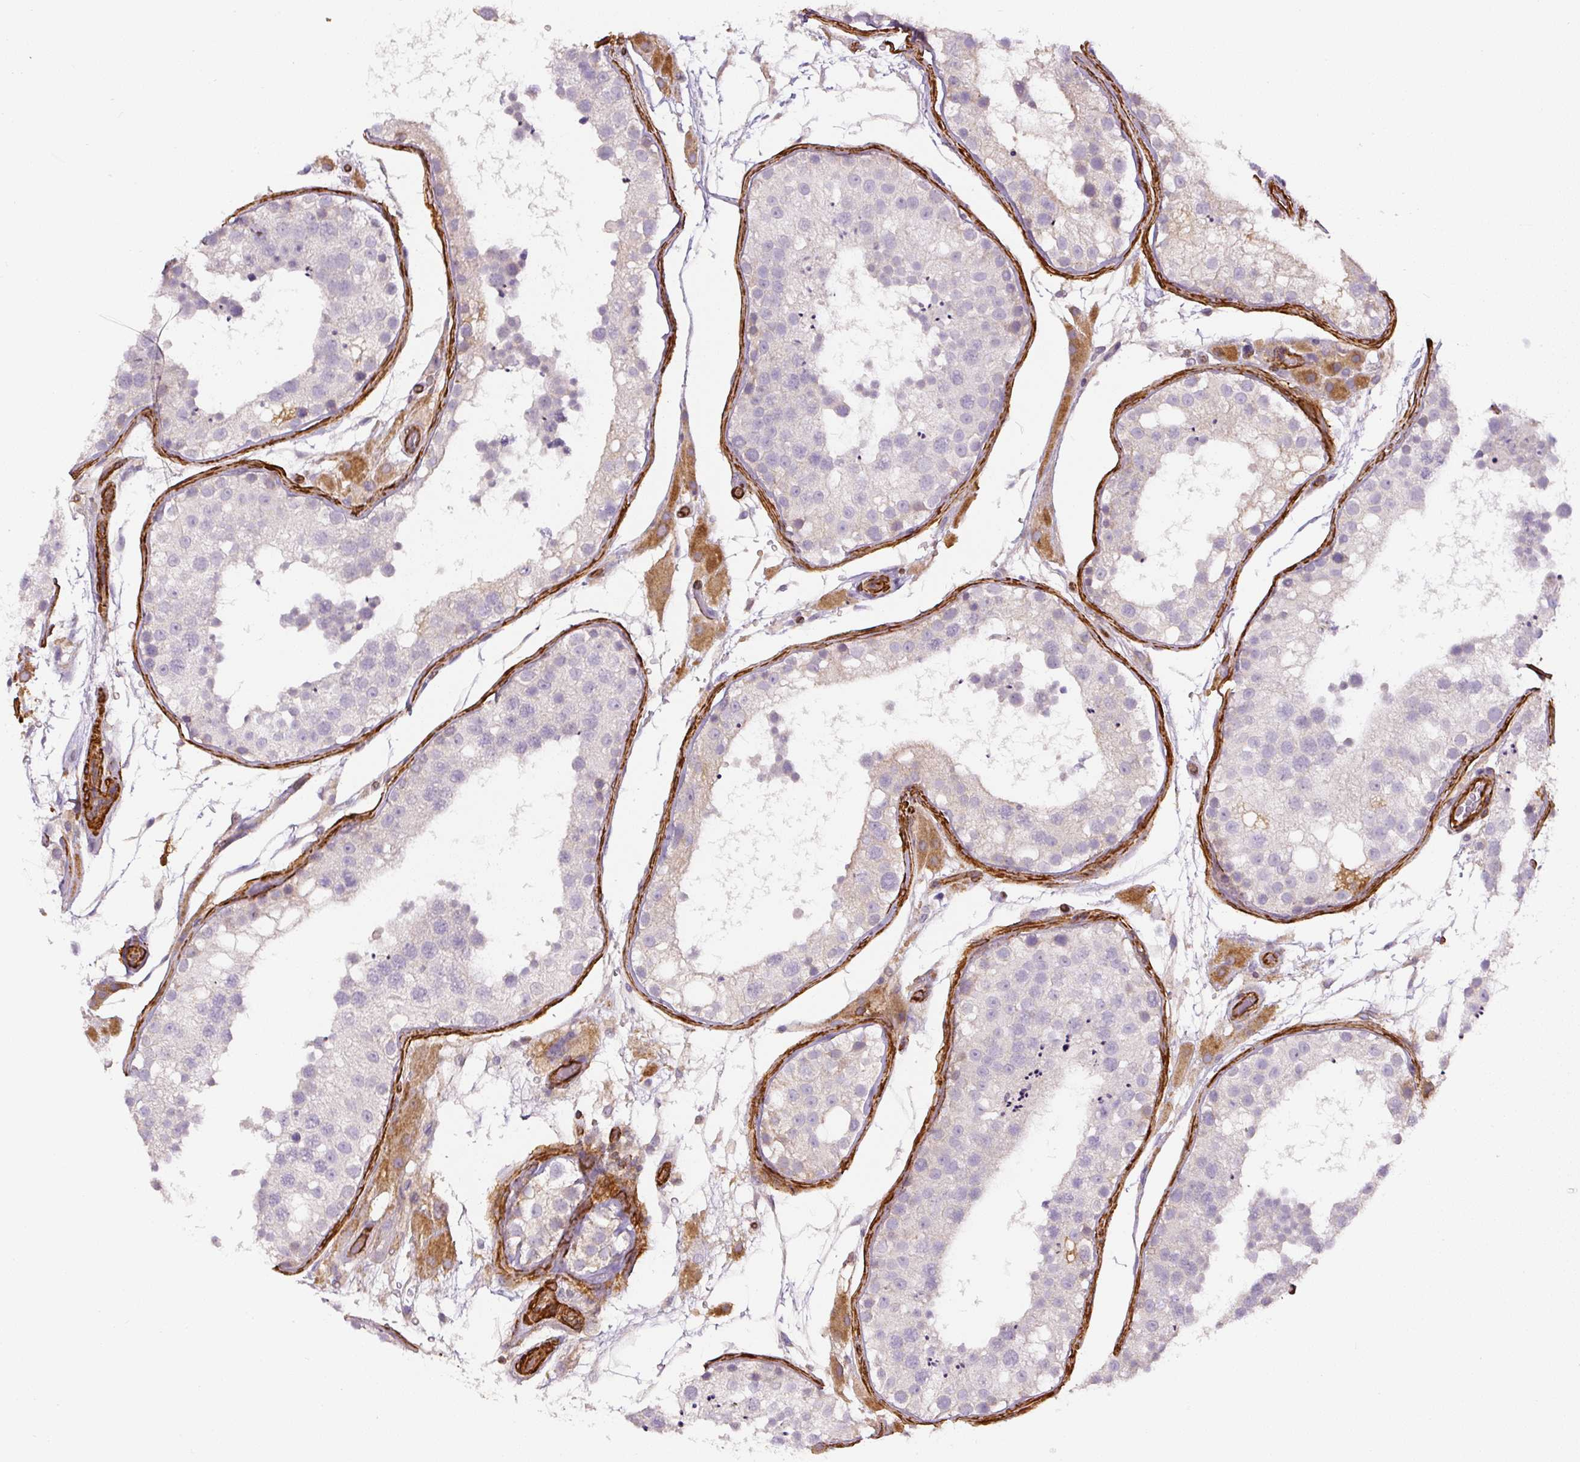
{"staining": {"intensity": "negative", "quantity": "none", "location": "none"}, "tissue": "testis", "cell_type": "Cells in seminiferous ducts", "image_type": "normal", "snomed": [{"axis": "morphology", "description": "Normal tissue, NOS"}, {"axis": "topography", "description": "Testis"}], "caption": "Immunohistochemistry (IHC) image of benign testis stained for a protein (brown), which reveals no positivity in cells in seminiferous ducts.", "gene": "MYL12A", "patient": {"sex": "male", "age": 26}}